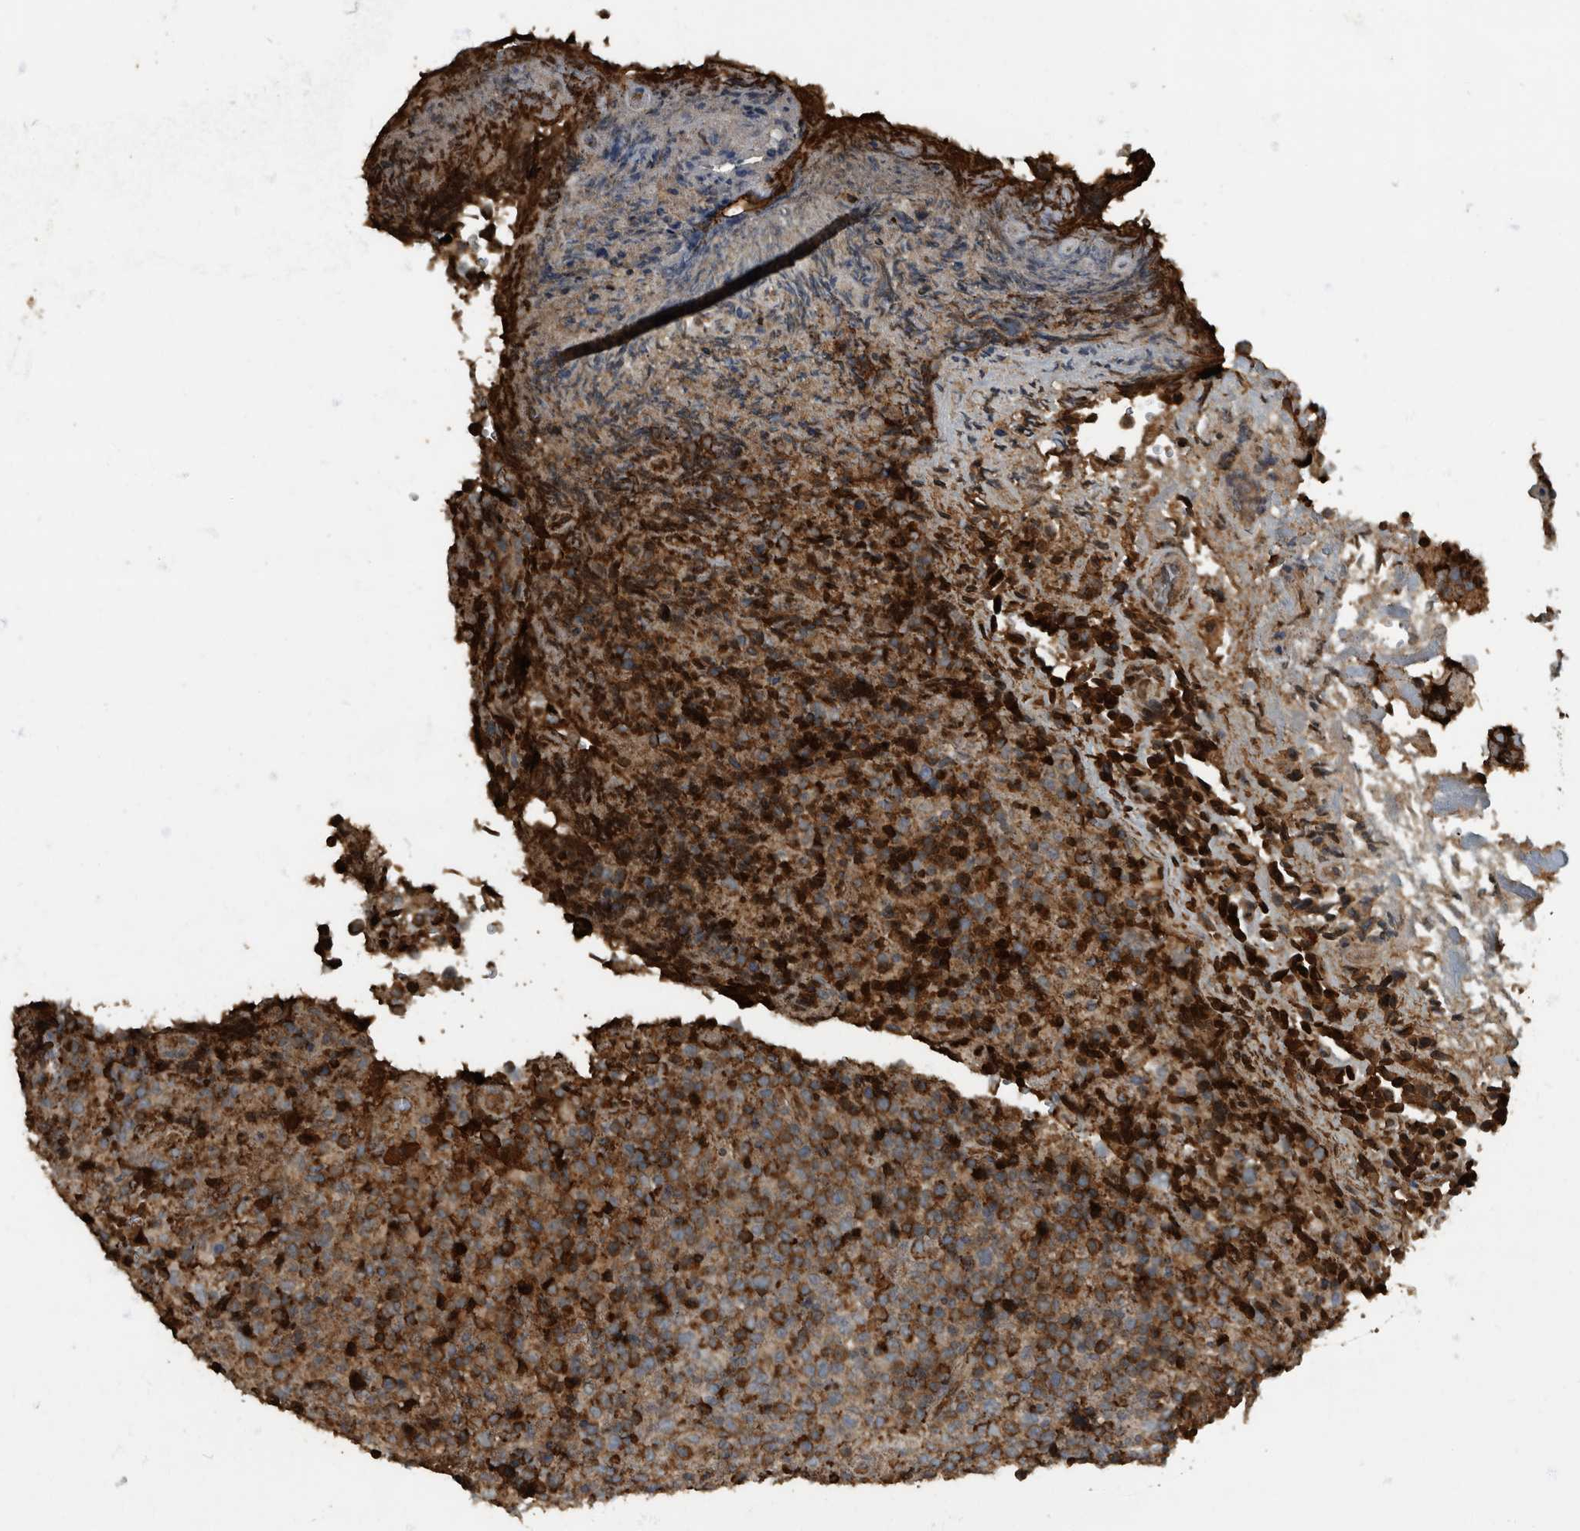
{"staining": {"intensity": "strong", "quantity": ">75%", "location": "cytoplasmic/membranous"}, "tissue": "lymphoma", "cell_type": "Tumor cells", "image_type": "cancer", "snomed": [{"axis": "morphology", "description": "Malignant lymphoma, non-Hodgkin's type, High grade"}, {"axis": "topography", "description": "Lymph node"}], "caption": "Human high-grade malignant lymphoma, non-Hodgkin's type stained with a protein marker demonstrates strong staining in tumor cells.", "gene": "IL15RA", "patient": {"sex": "male", "age": 13}}